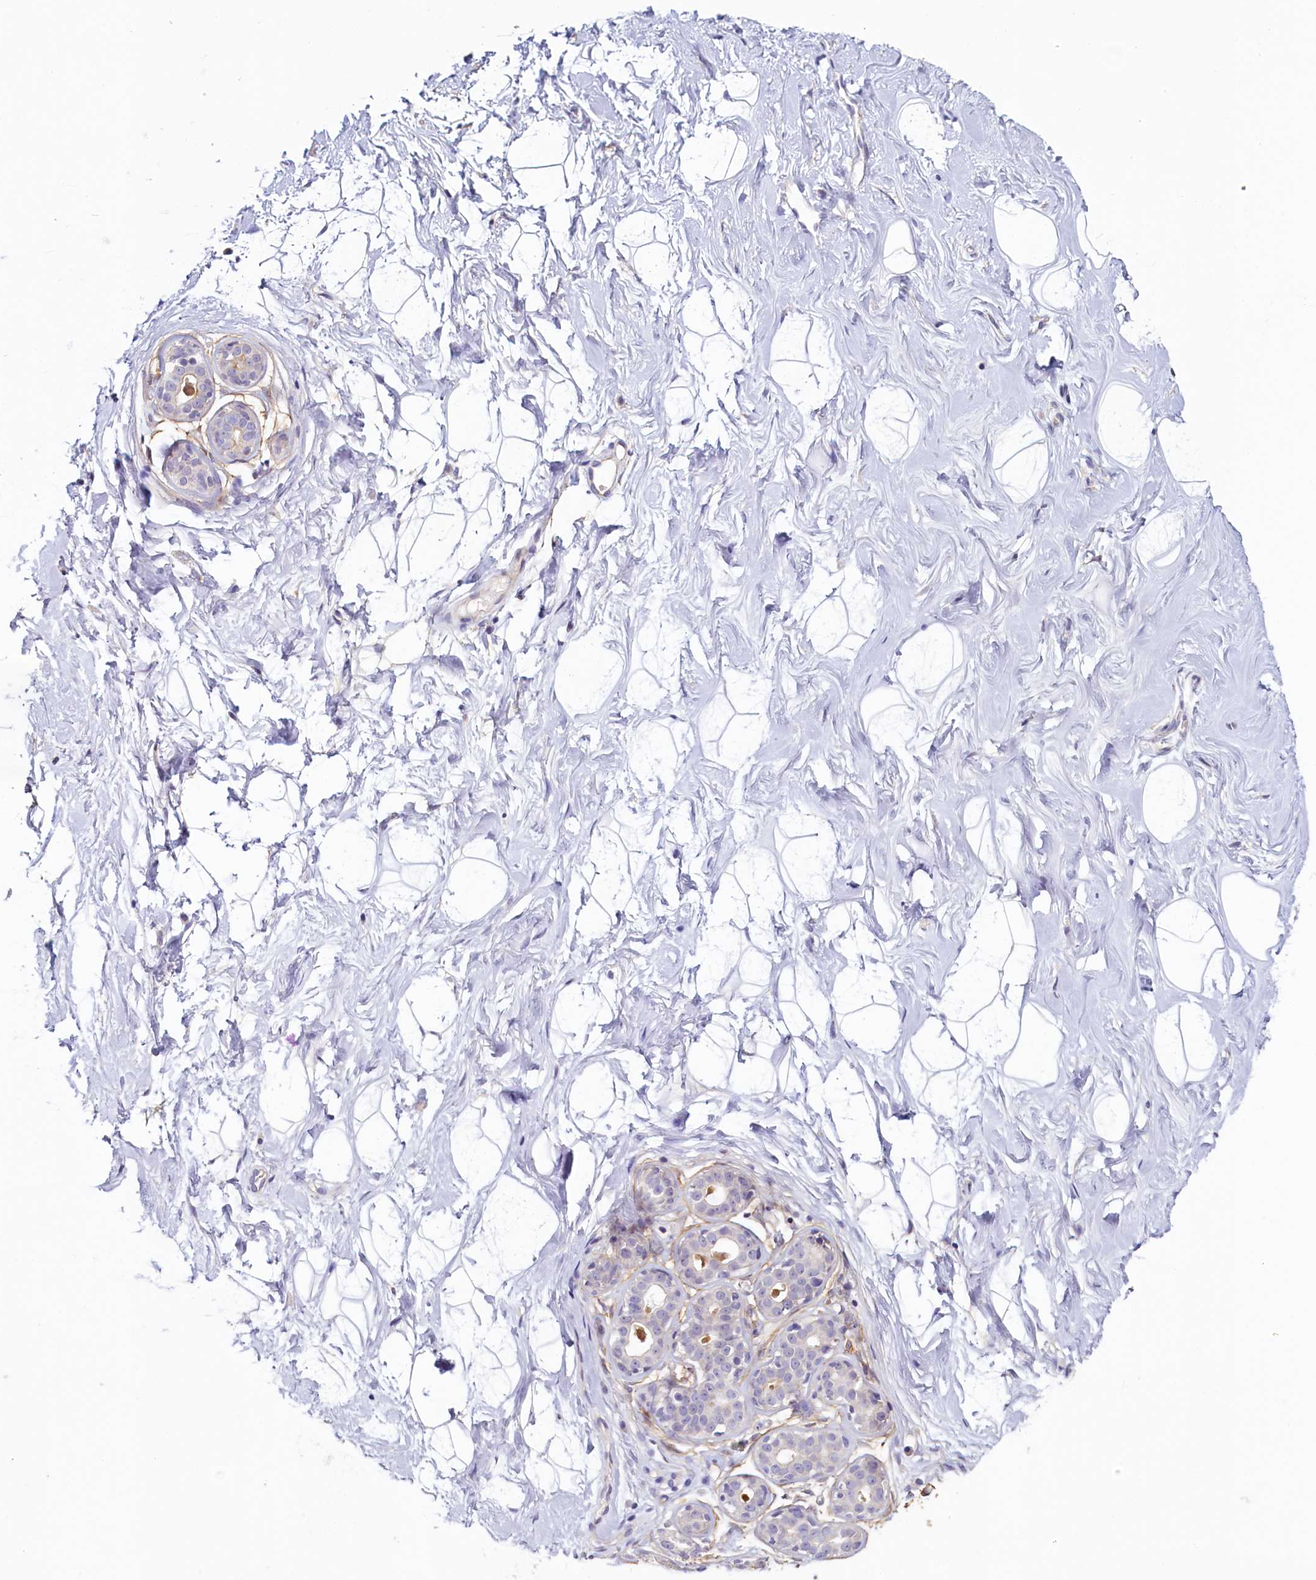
{"staining": {"intensity": "negative", "quantity": "none", "location": "none"}, "tissue": "breast", "cell_type": "Adipocytes", "image_type": "normal", "snomed": [{"axis": "morphology", "description": "Normal tissue, NOS"}, {"axis": "morphology", "description": "Adenoma, NOS"}, {"axis": "topography", "description": "Breast"}], "caption": "Immunohistochemical staining of unremarkable human breast displays no significant expression in adipocytes.", "gene": "PDE6D", "patient": {"sex": "female", "age": 23}}